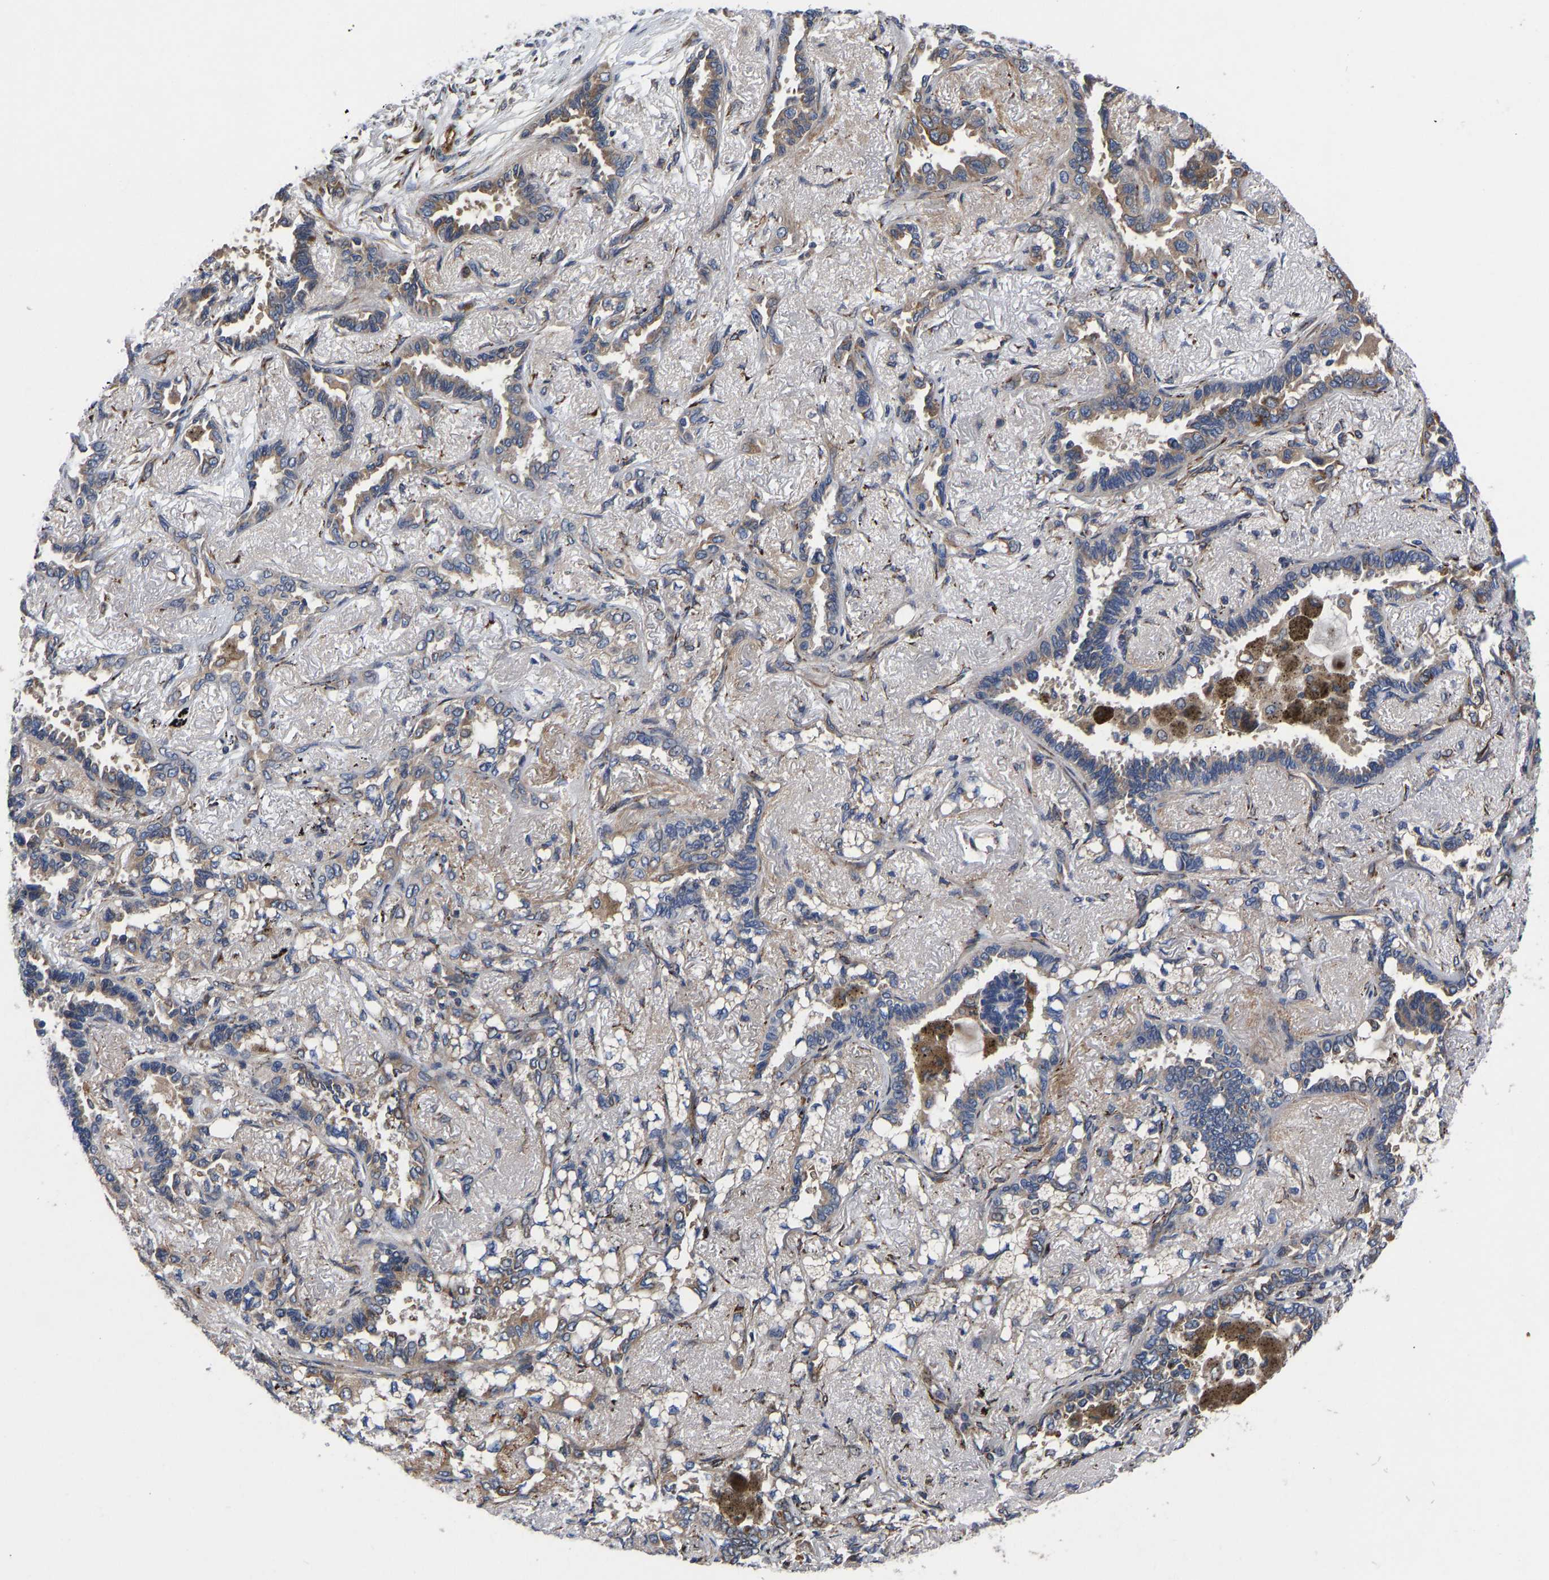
{"staining": {"intensity": "weak", "quantity": ">75%", "location": "cytoplasmic/membranous"}, "tissue": "lung cancer", "cell_type": "Tumor cells", "image_type": "cancer", "snomed": [{"axis": "morphology", "description": "Adenocarcinoma, NOS"}, {"axis": "topography", "description": "Lung"}], "caption": "Immunohistochemistry staining of adenocarcinoma (lung), which demonstrates low levels of weak cytoplasmic/membranous positivity in about >75% of tumor cells indicating weak cytoplasmic/membranous protein positivity. The staining was performed using DAB (3,3'-diaminobenzidine) (brown) for protein detection and nuclei were counterstained in hematoxylin (blue).", "gene": "FRRS1", "patient": {"sex": "male", "age": 59}}